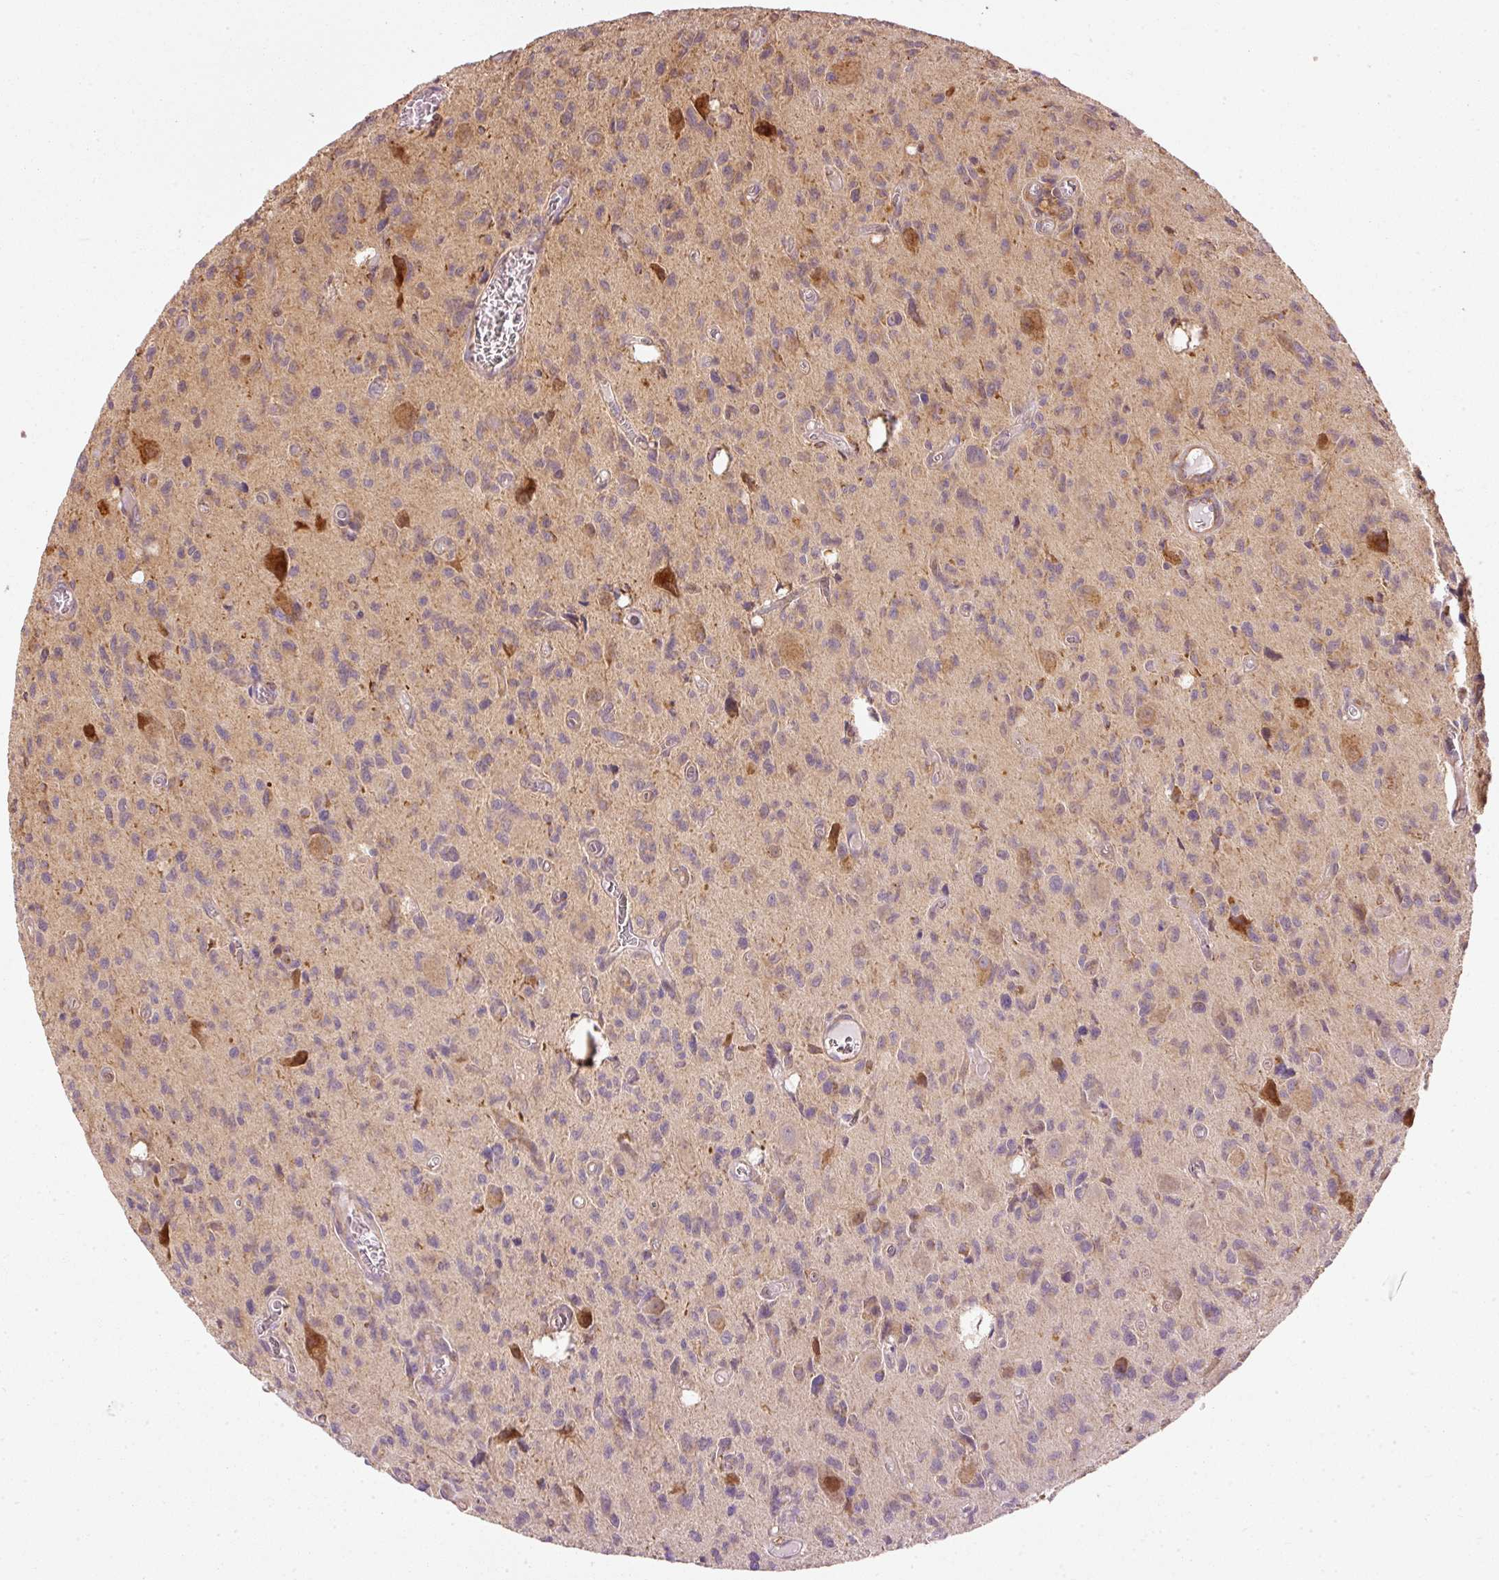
{"staining": {"intensity": "moderate", "quantity": "25%-75%", "location": "cytoplasmic/membranous"}, "tissue": "glioma", "cell_type": "Tumor cells", "image_type": "cancer", "snomed": [{"axis": "morphology", "description": "Glioma, malignant, High grade"}, {"axis": "topography", "description": "Brain"}], "caption": "The histopathology image reveals a brown stain indicating the presence of a protein in the cytoplasmic/membranous of tumor cells in malignant glioma (high-grade). (DAB (3,3'-diaminobenzidine) IHC, brown staining for protein, blue staining for nuclei).", "gene": "MTHFD1L", "patient": {"sex": "male", "age": 76}}